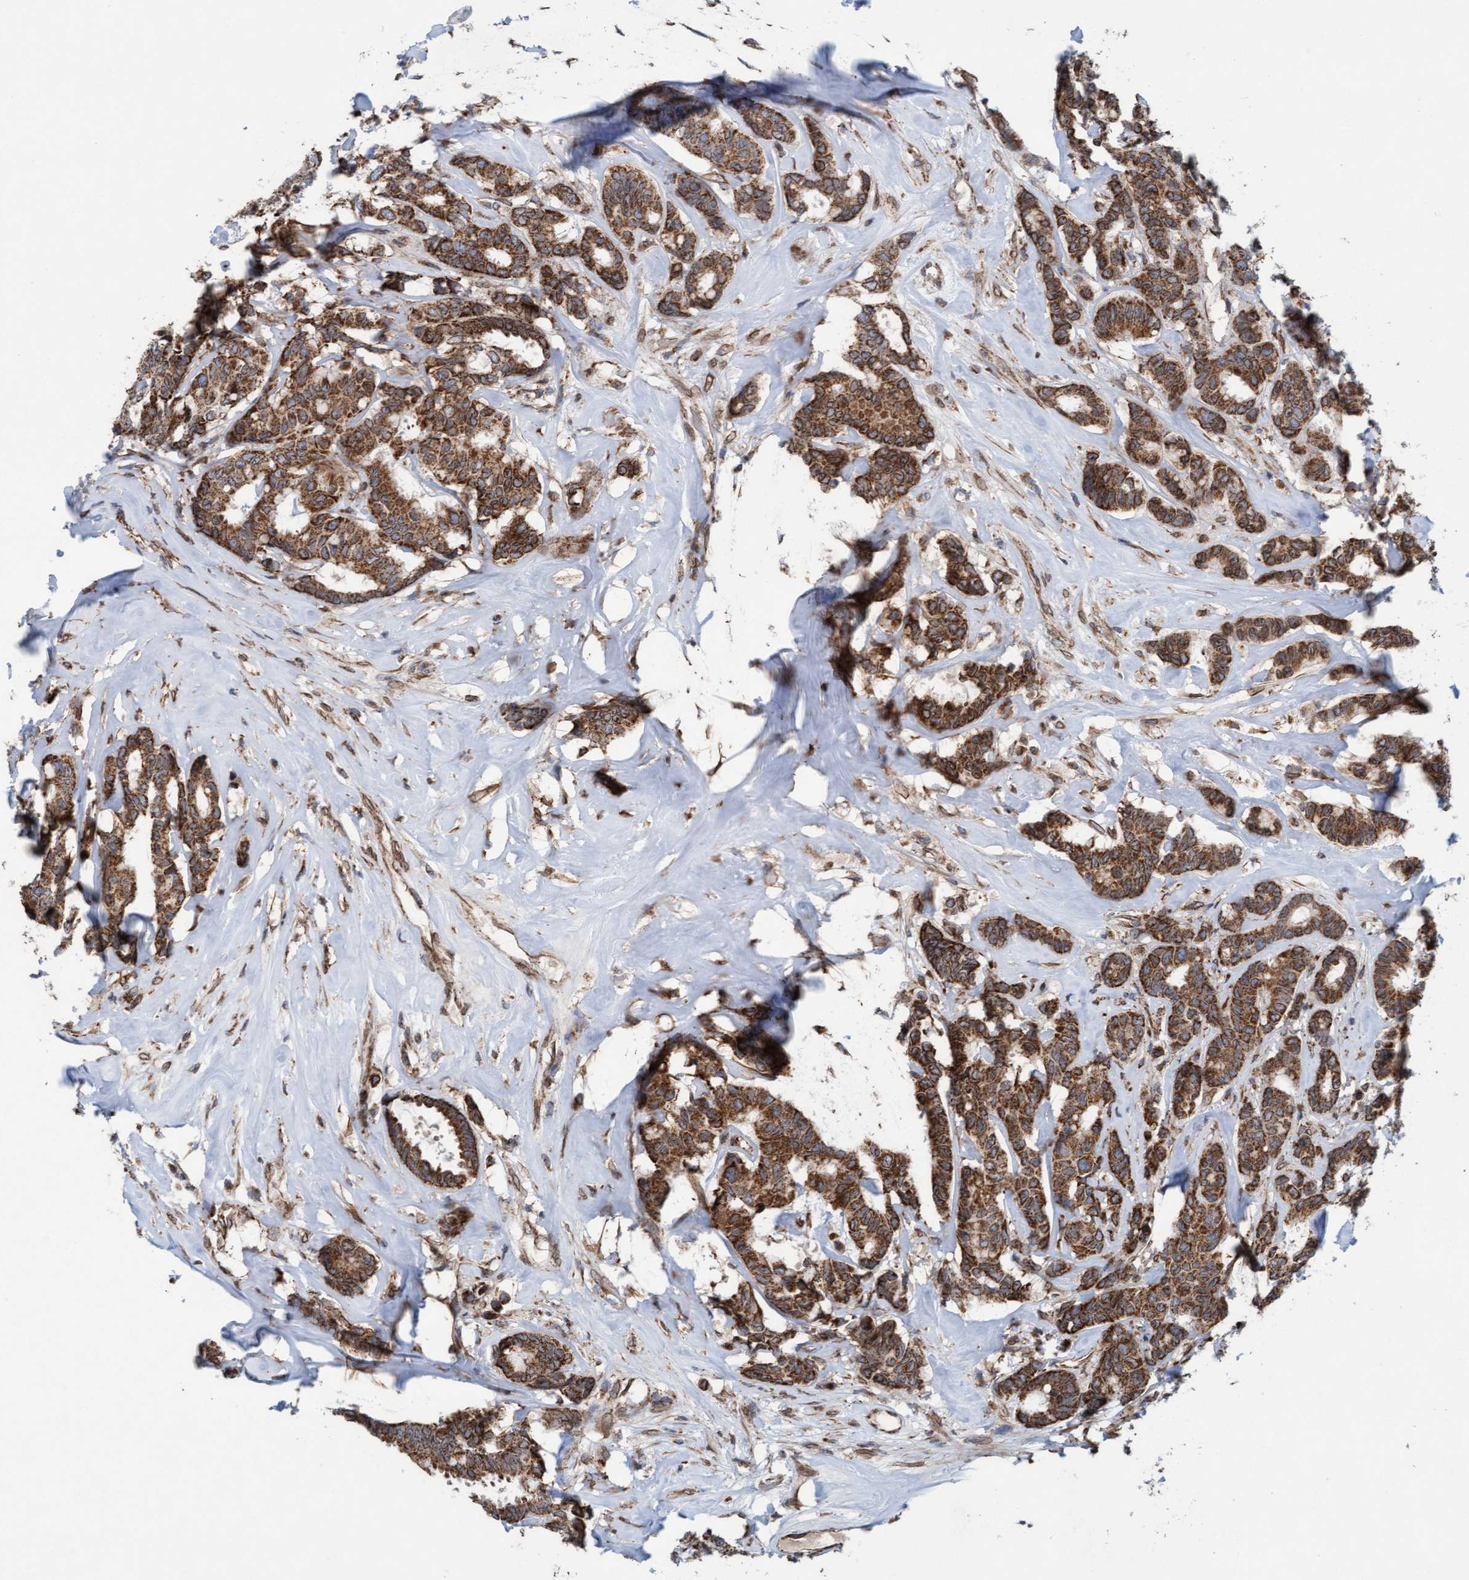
{"staining": {"intensity": "strong", "quantity": ">75%", "location": "cytoplasmic/membranous"}, "tissue": "breast cancer", "cell_type": "Tumor cells", "image_type": "cancer", "snomed": [{"axis": "morphology", "description": "Duct carcinoma"}, {"axis": "topography", "description": "Breast"}], "caption": "Breast infiltrating ductal carcinoma tissue reveals strong cytoplasmic/membranous staining in approximately >75% of tumor cells, visualized by immunohistochemistry.", "gene": "MRPS23", "patient": {"sex": "female", "age": 87}}